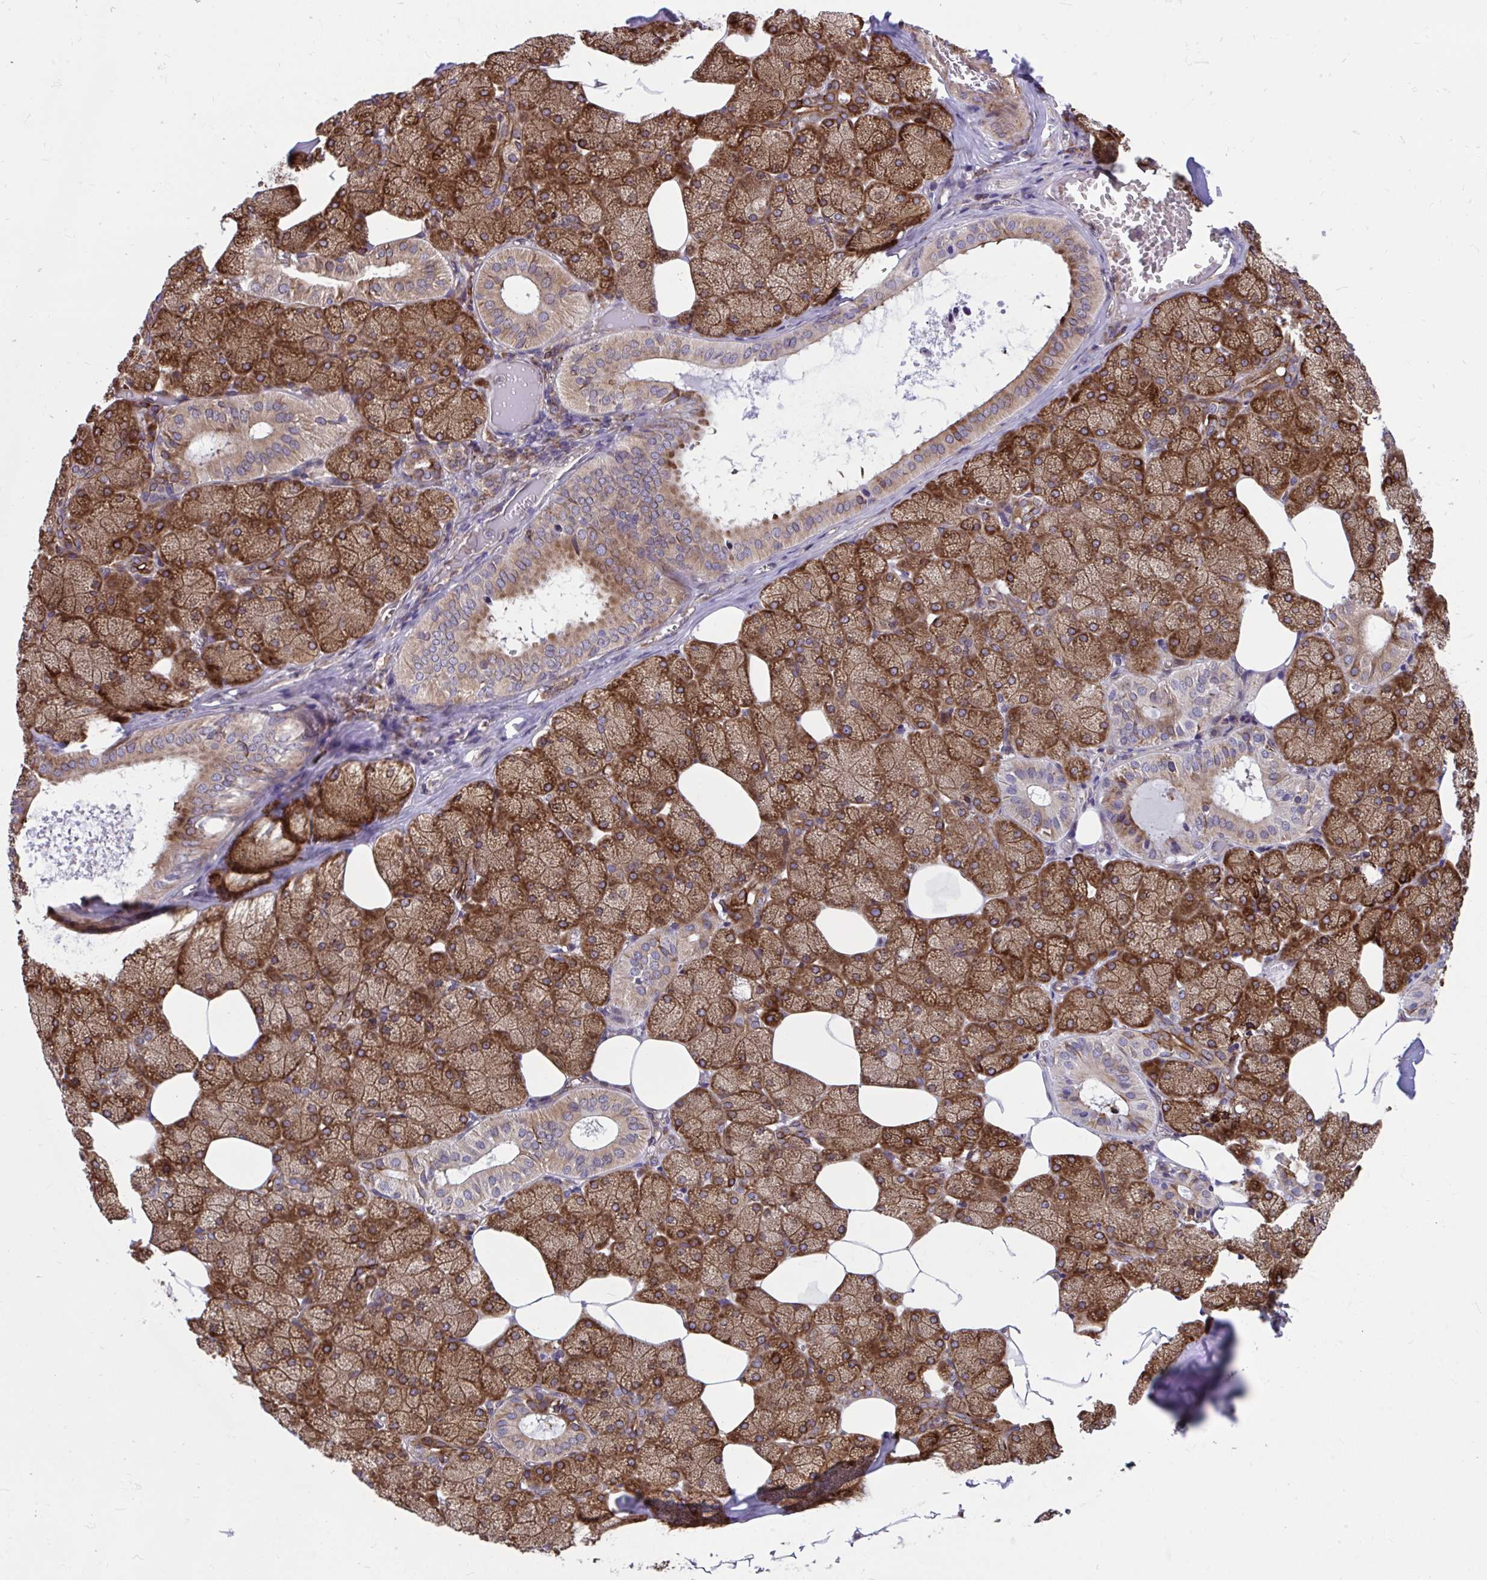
{"staining": {"intensity": "strong", "quantity": ">75%", "location": "cytoplasmic/membranous"}, "tissue": "salivary gland", "cell_type": "Glandular cells", "image_type": "normal", "snomed": [{"axis": "morphology", "description": "Normal tissue, NOS"}, {"axis": "topography", "description": "Salivary gland"}, {"axis": "topography", "description": "Peripheral nerve tissue"}], "caption": "A histopathology image of salivary gland stained for a protein demonstrates strong cytoplasmic/membranous brown staining in glandular cells. The staining was performed using DAB to visualize the protein expression in brown, while the nuclei were stained in blue with hematoxylin (Magnification: 20x).", "gene": "STIM2", "patient": {"sex": "male", "age": 38}}